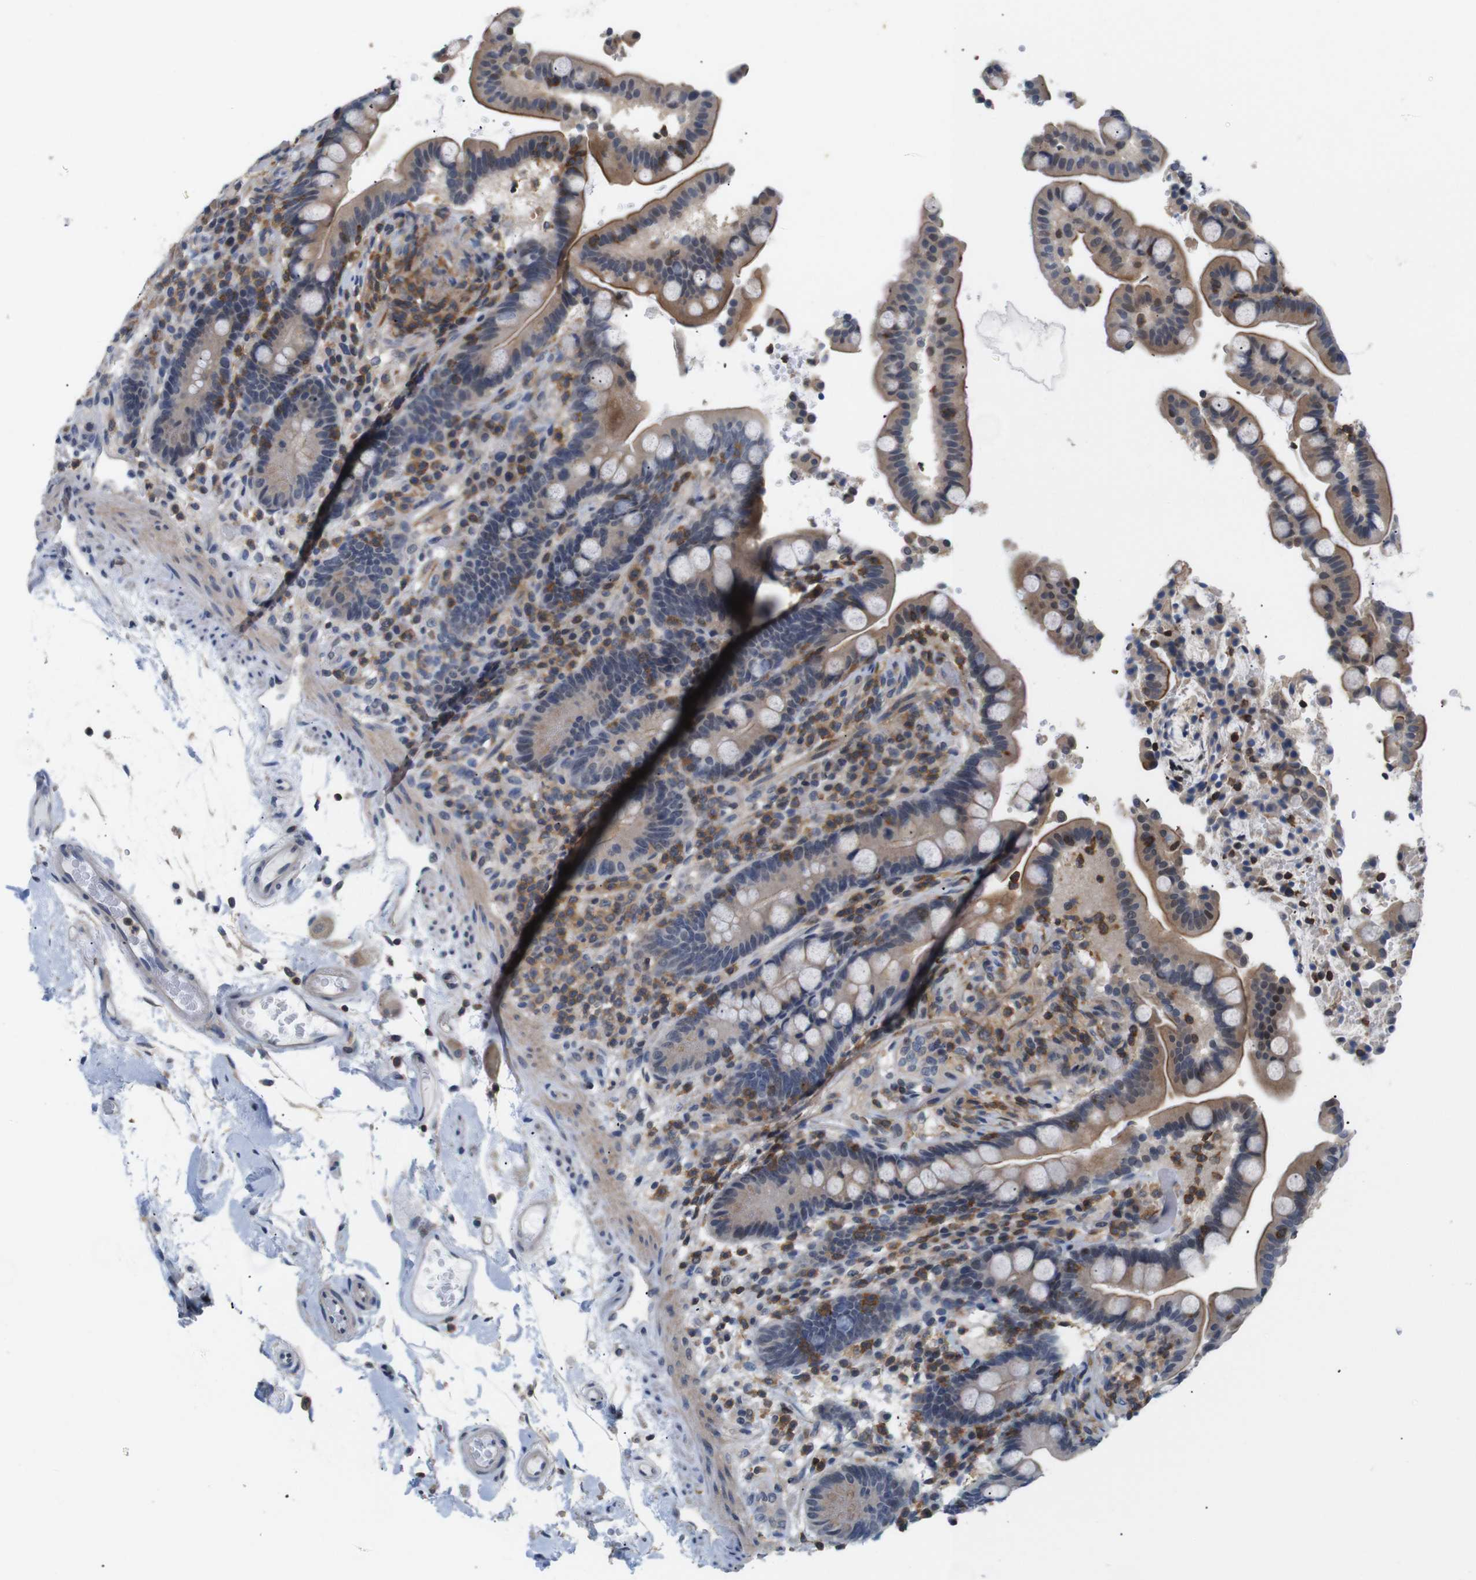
{"staining": {"intensity": "weak", "quantity": "25%-75%", "location": "cytoplasmic/membranous"}, "tissue": "colon", "cell_type": "Endothelial cells", "image_type": "normal", "snomed": [{"axis": "morphology", "description": "Normal tissue, NOS"}, {"axis": "topography", "description": "Colon"}], "caption": "High-power microscopy captured an IHC micrograph of unremarkable colon, revealing weak cytoplasmic/membranous expression in approximately 25%-75% of endothelial cells. The staining is performed using DAB brown chromogen to label protein expression. The nuclei are counter-stained blue using hematoxylin.", "gene": "BRWD3", "patient": {"sex": "male", "age": 73}}